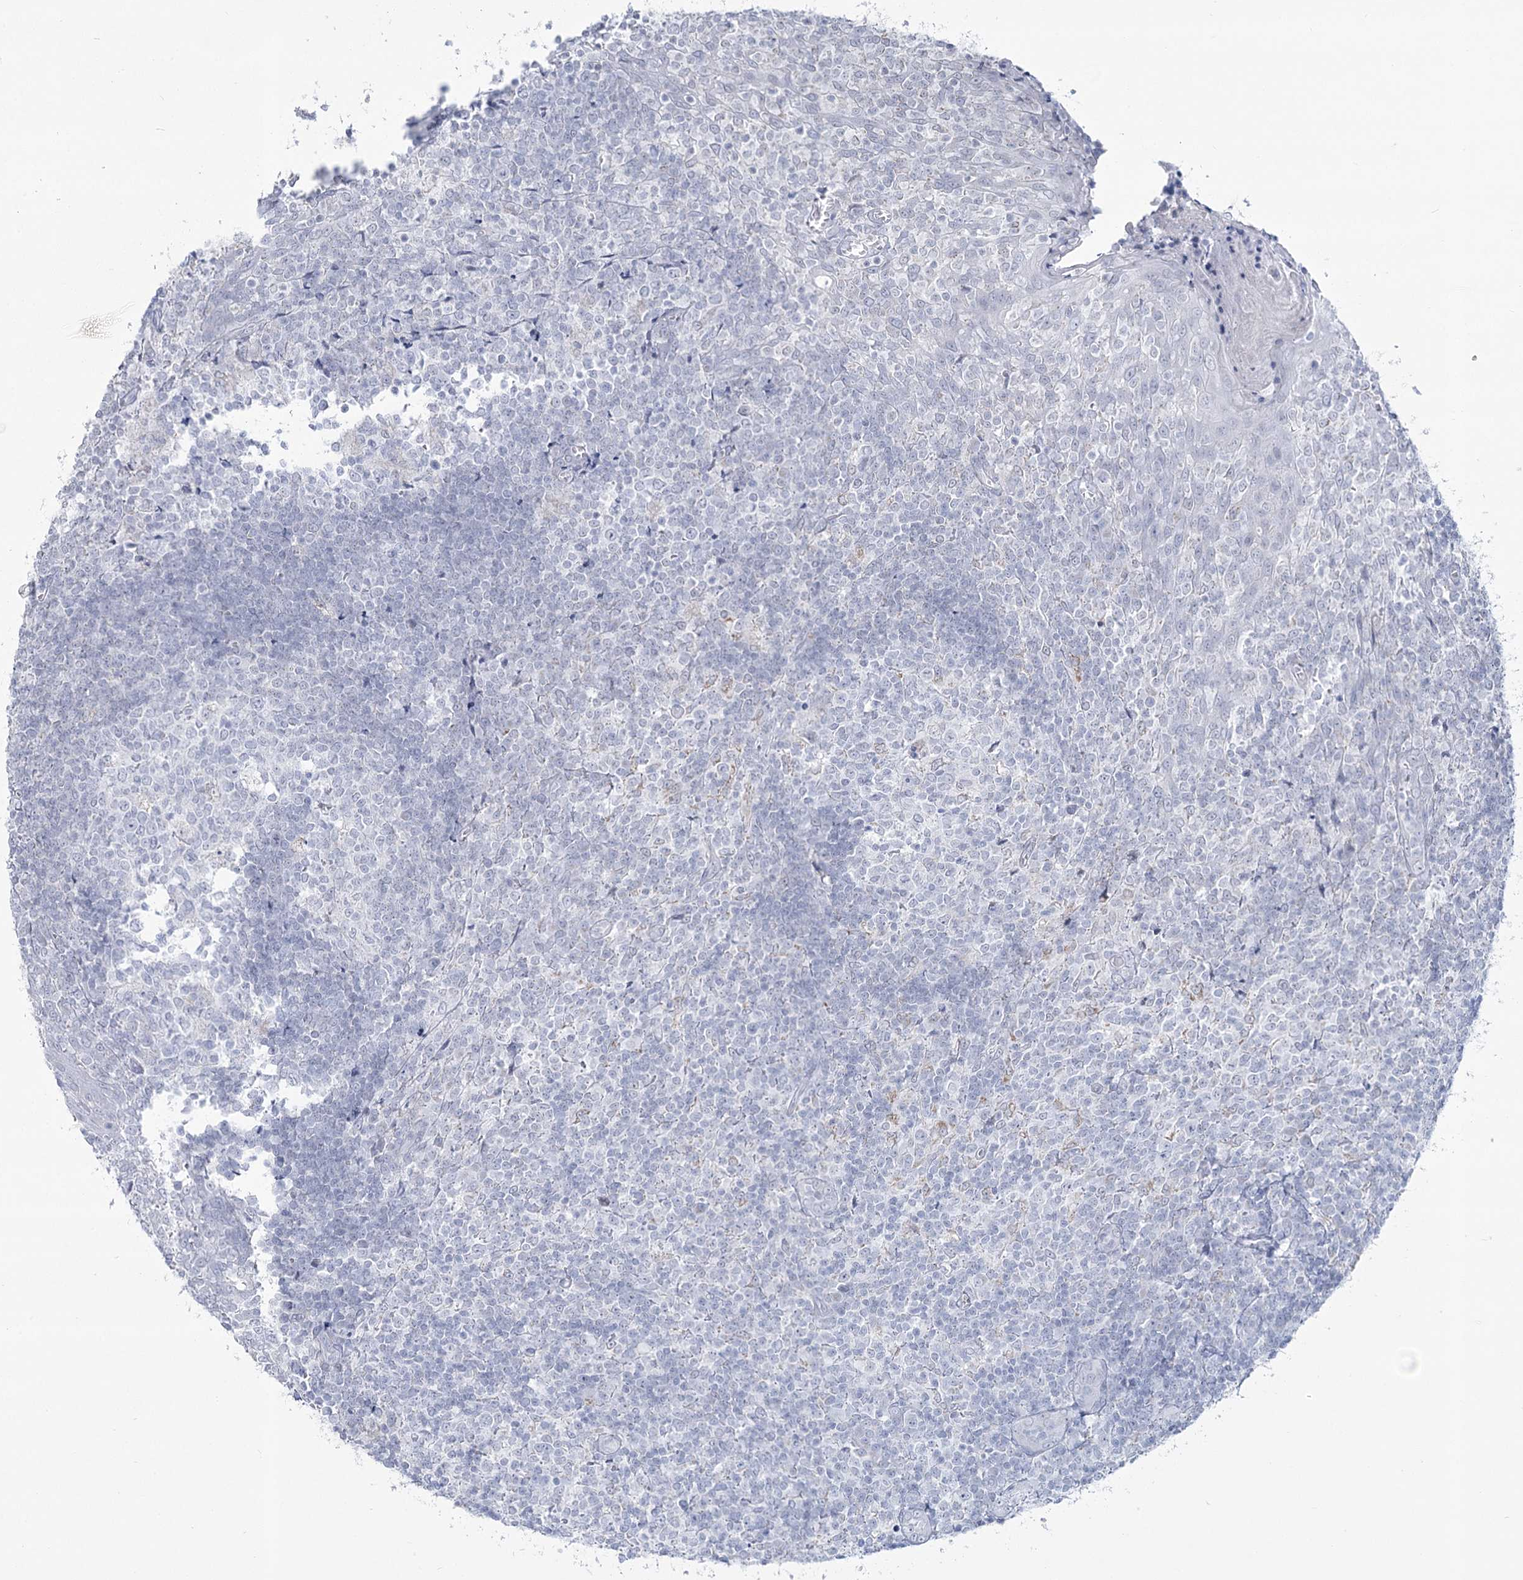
{"staining": {"intensity": "negative", "quantity": "none", "location": "none"}, "tissue": "tonsil", "cell_type": "Germinal center cells", "image_type": "normal", "snomed": [{"axis": "morphology", "description": "Normal tissue, NOS"}, {"axis": "topography", "description": "Tonsil"}], "caption": "Normal tonsil was stained to show a protein in brown. There is no significant positivity in germinal center cells. (Brightfield microscopy of DAB IHC at high magnification).", "gene": "ZNF843", "patient": {"sex": "female", "age": 19}}